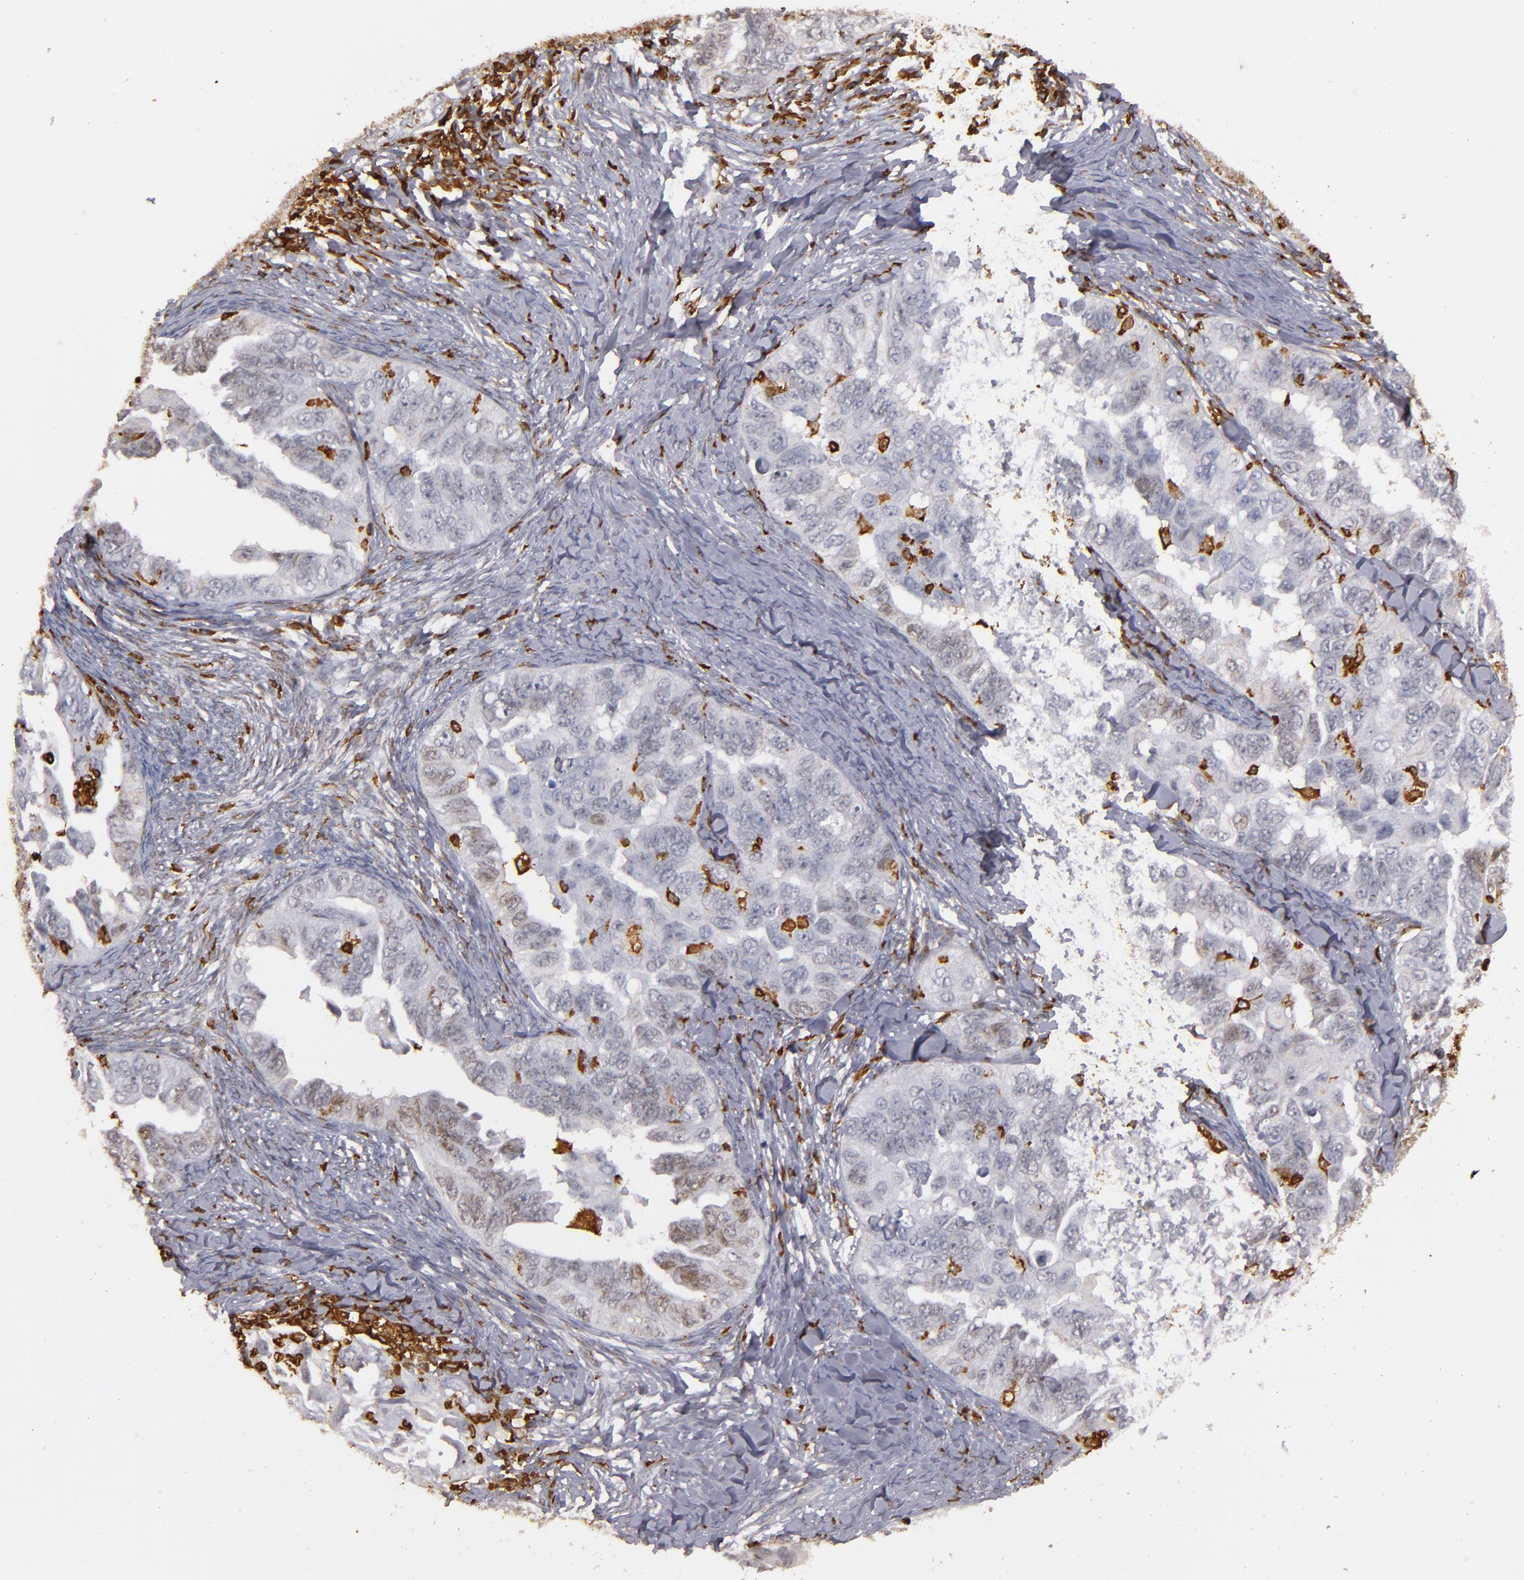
{"staining": {"intensity": "weak", "quantity": "<25%", "location": "nuclear"}, "tissue": "ovarian cancer", "cell_type": "Tumor cells", "image_type": "cancer", "snomed": [{"axis": "morphology", "description": "Cystadenocarcinoma, serous, NOS"}, {"axis": "topography", "description": "Ovary"}], "caption": "An image of human ovarian serous cystadenocarcinoma is negative for staining in tumor cells.", "gene": "WAS", "patient": {"sex": "female", "age": 82}}